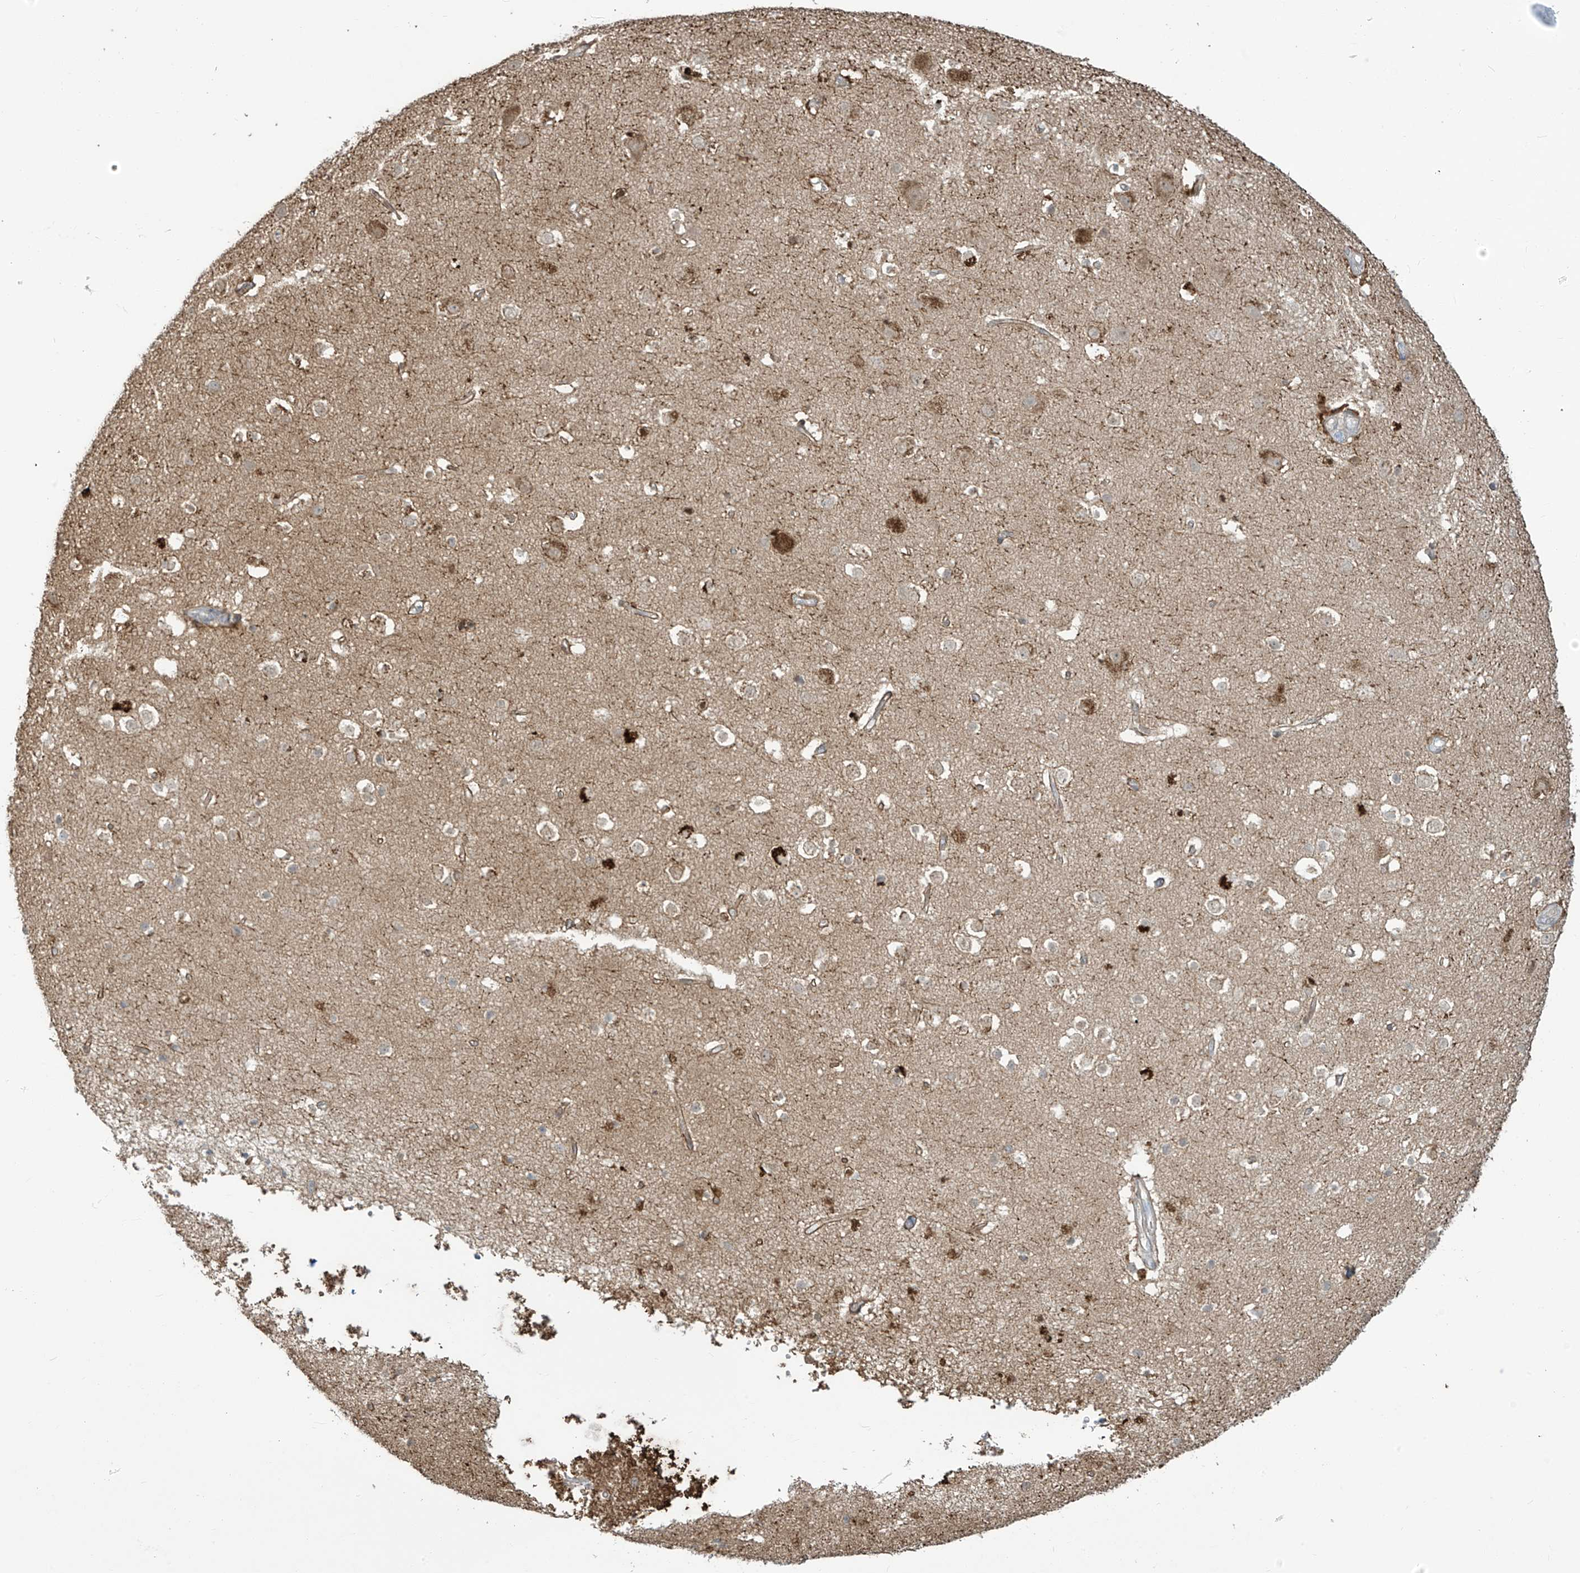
{"staining": {"intensity": "negative", "quantity": "none", "location": "none"}, "tissue": "cerebral cortex", "cell_type": "Endothelial cells", "image_type": "normal", "snomed": [{"axis": "morphology", "description": "Normal tissue, NOS"}, {"axis": "topography", "description": "Cerebral cortex"}], "caption": "Immunohistochemical staining of benign human cerebral cortex exhibits no significant expression in endothelial cells.", "gene": "TAGAP", "patient": {"sex": "male", "age": 54}}